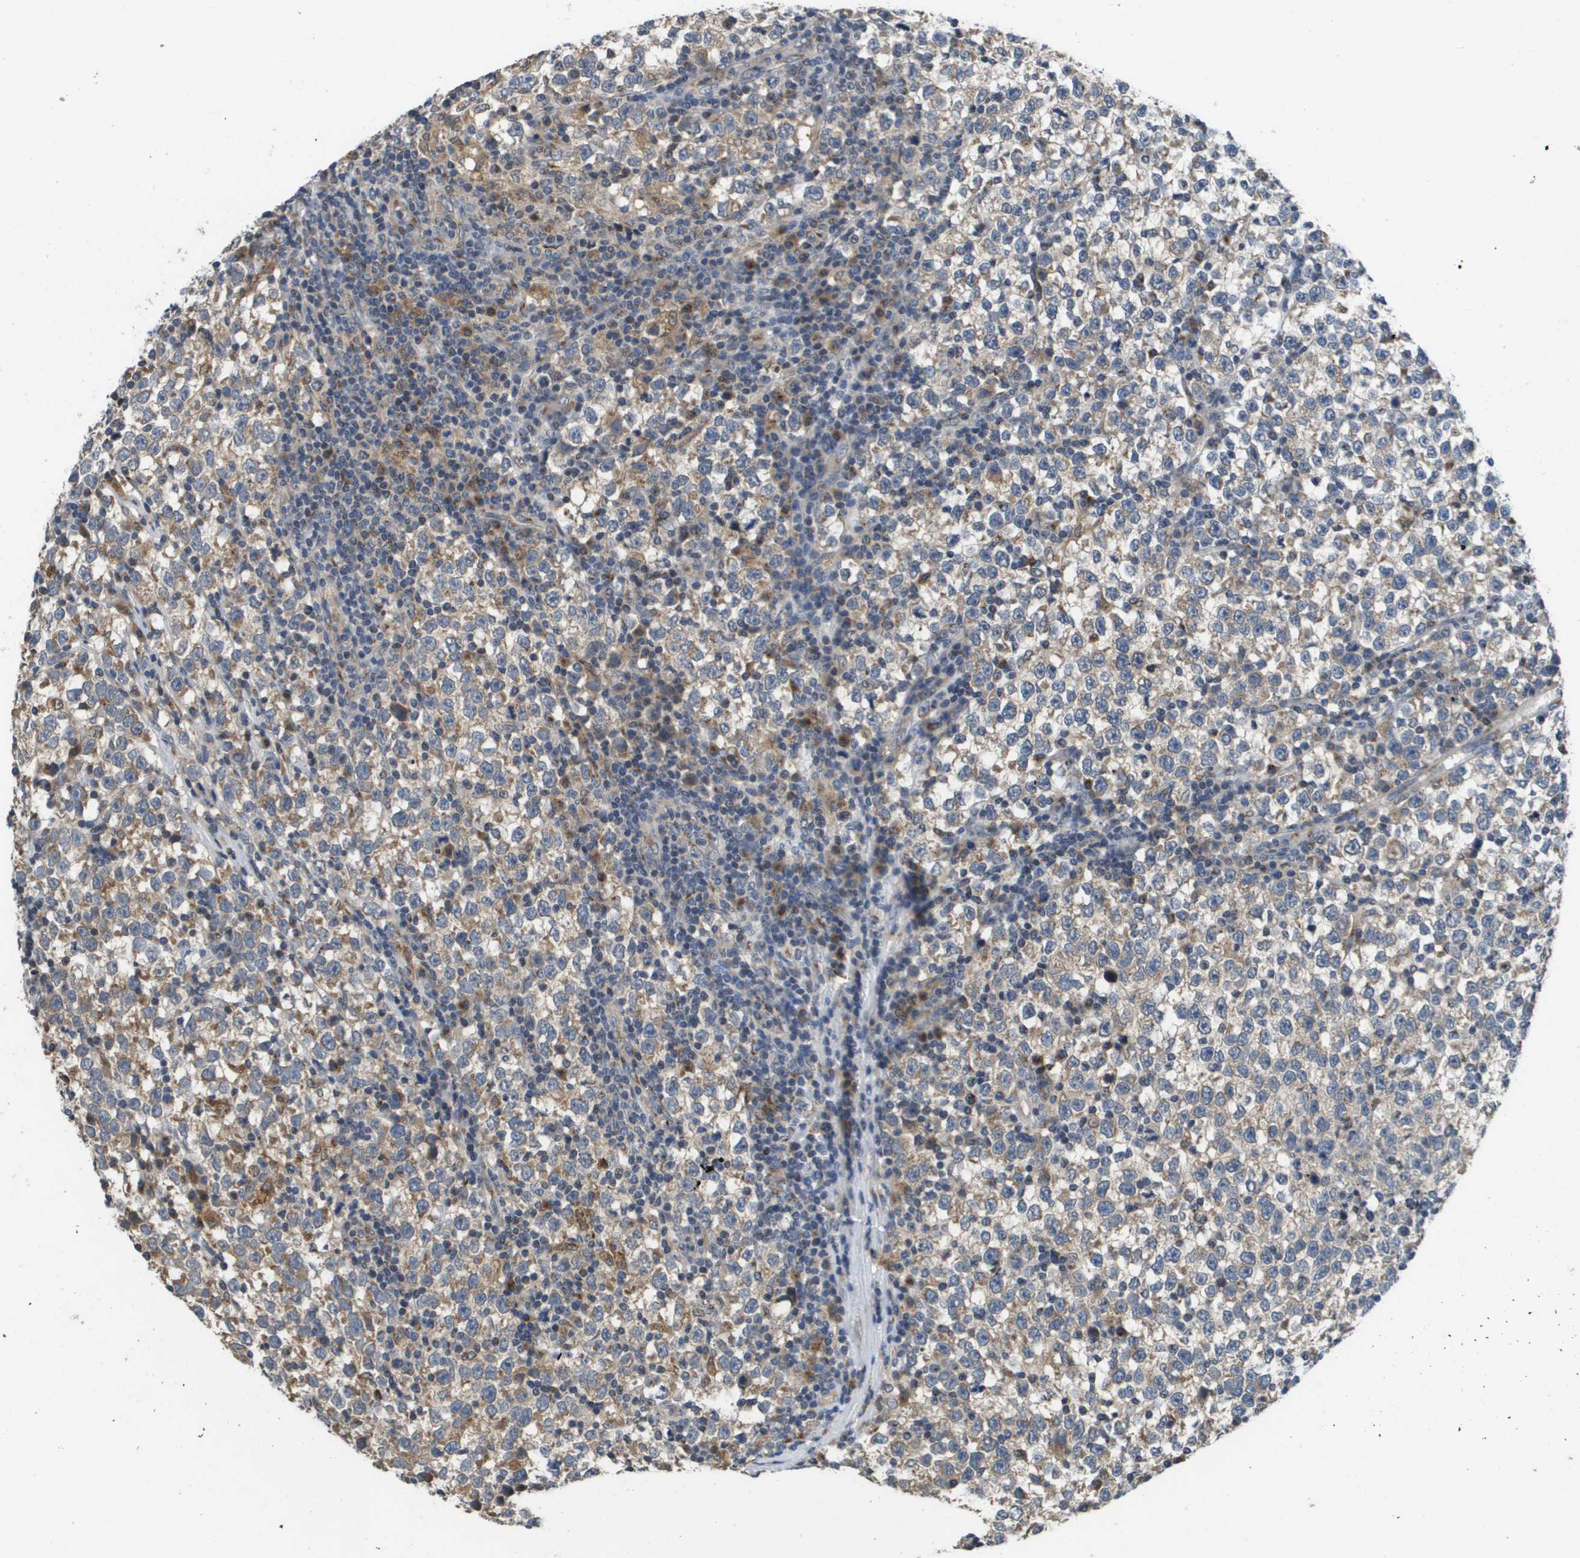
{"staining": {"intensity": "moderate", "quantity": "25%-75%", "location": "cytoplasmic/membranous"}, "tissue": "testis cancer", "cell_type": "Tumor cells", "image_type": "cancer", "snomed": [{"axis": "morphology", "description": "Seminoma, NOS"}, {"axis": "topography", "description": "Testis"}], "caption": "Testis cancer (seminoma) stained with DAB (3,3'-diaminobenzidine) immunohistochemistry (IHC) shows medium levels of moderate cytoplasmic/membranous positivity in about 25%-75% of tumor cells.", "gene": "PCK1", "patient": {"sex": "male", "age": 43}}